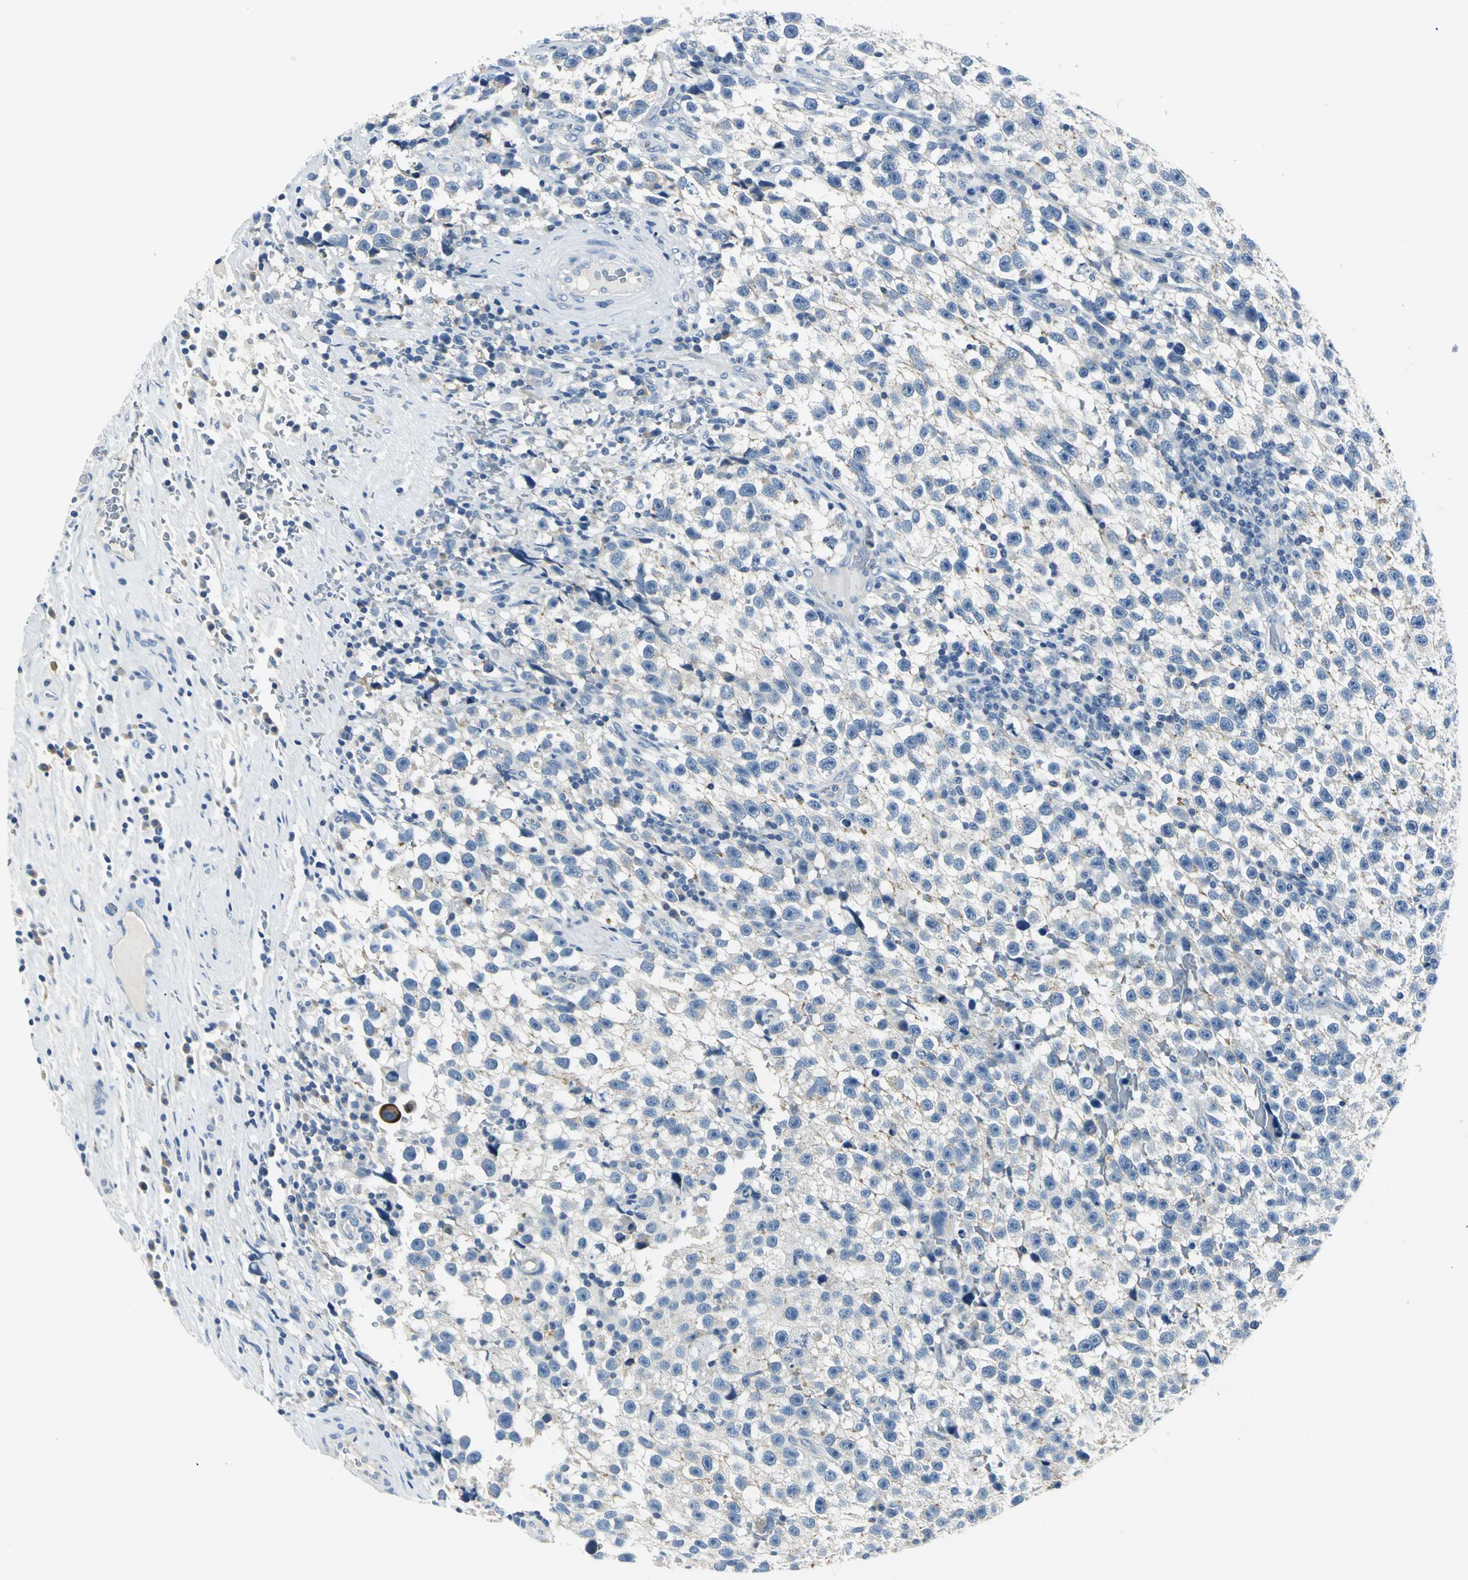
{"staining": {"intensity": "negative", "quantity": "none", "location": "none"}, "tissue": "testis cancer", "cell_type": "Tumor cells", "image_type": "cancer", "snomed": [{"axis": "morphology", "description": "Seminoma, NOS"}, {"axis": "topography", "description": "Testis"}], "caption": "An immunohistochemistry image of testis seminoma is shown. There is no staining in tumor cells of testis seminoma. Nuclei are stained in blue.", "gene": "RIPOR1", "patient": {"sex": "male", "age": 33}}